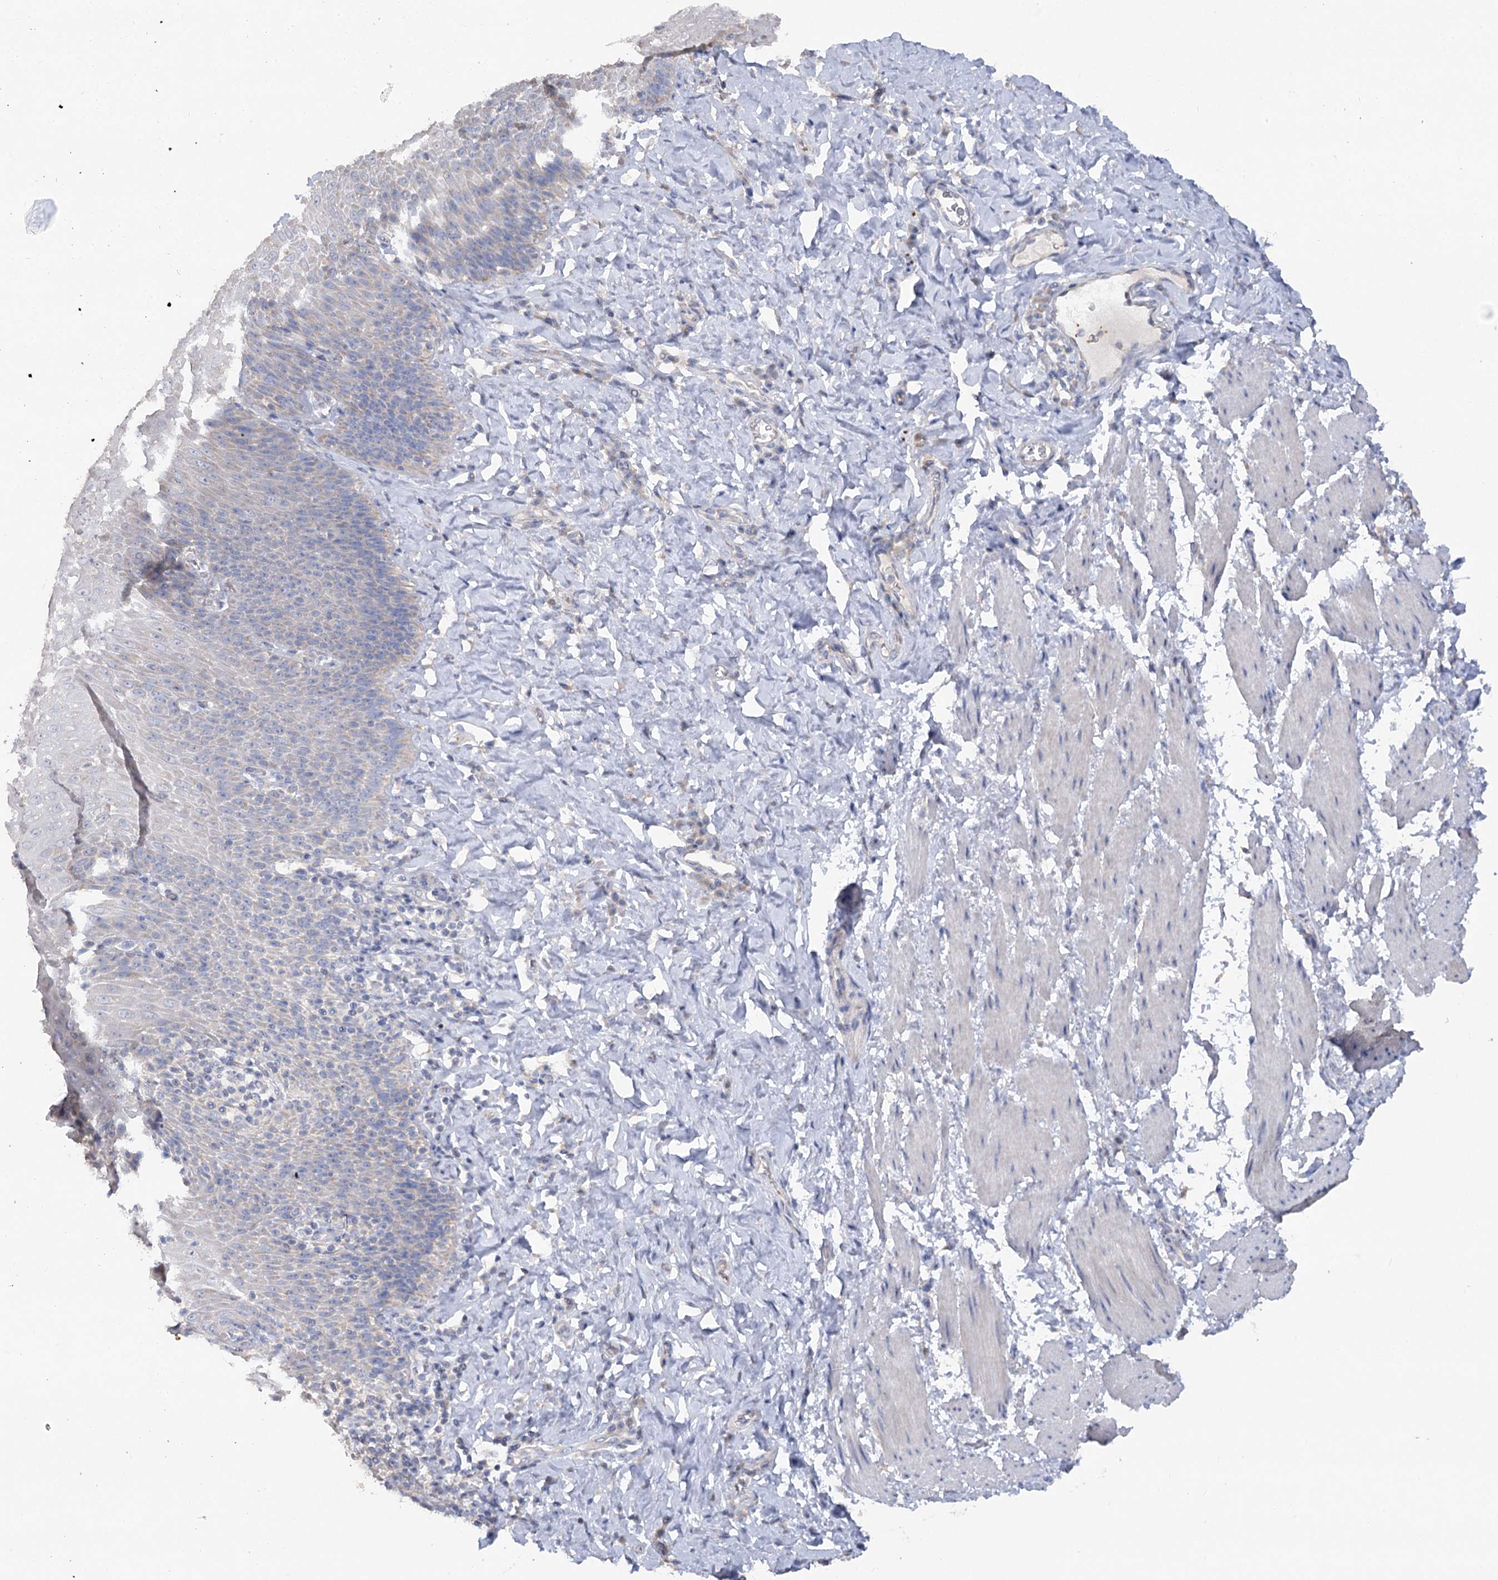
{"staining": {"intensity": "weak", "quantity": "<25%", "location": "cytoplasmic/membranous"}, "tissue": "esophagus", "cell_type": "Squamous epithelial cells", "image_type": "normal", "snomed": [{"axis": "morphology", "description": "Normal tissue, NOS"}, {"axis": "topography", "description": "Esophagus"}], "caption": "Image shows no protein expression in squamous epithelial cells of unremarkable esophagus. (DAB (3,3'-diaminobenzidine) immunohistochemistry visualized using brightfield microscopy, high magnification).", "gene": "TMEM187", "patient": {"sex": "female", "age": 61}}